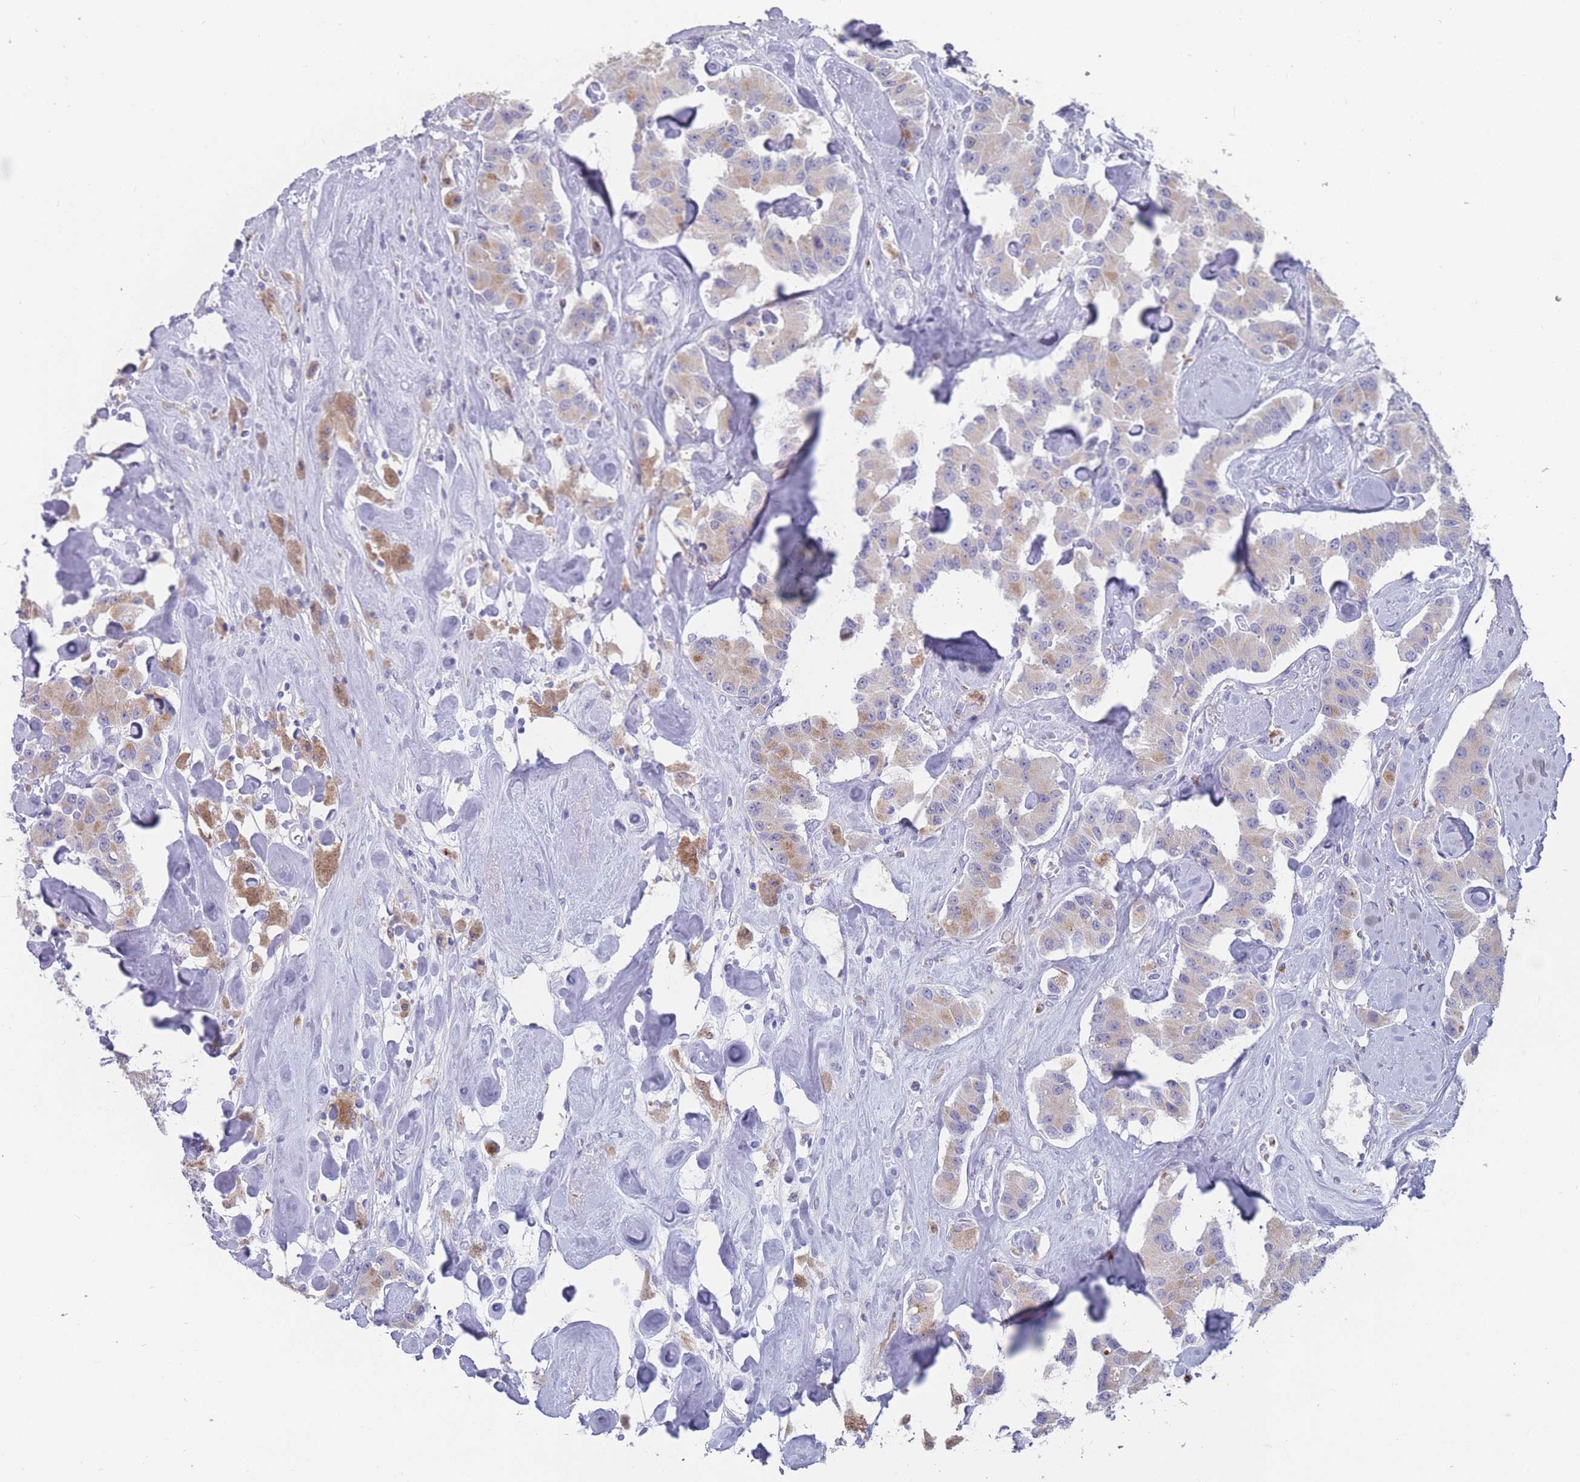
{"staining": {"intensity": "moderate", "quantity": "25%-75%", "location": "cytoplasmic/membranous"}, "tissue": "carcinoid", "cell_type": "Tumor cells", "image_type": "cancer", "snomed": [{"axis": "morphology", "description": "Carcinoid, malignant, NOS"}, {"axis": "topography", "description": "Pancreas"}], "caption": "Immunohistochemical staining of carcinoid (malignant) demonstrates medium levels of moderate cytoplasmic/membranous protein positivity in about 25%-75% of tumor cells.", "gene": "CYP51A1", "patient": {"sex": "male", "age": 41}}